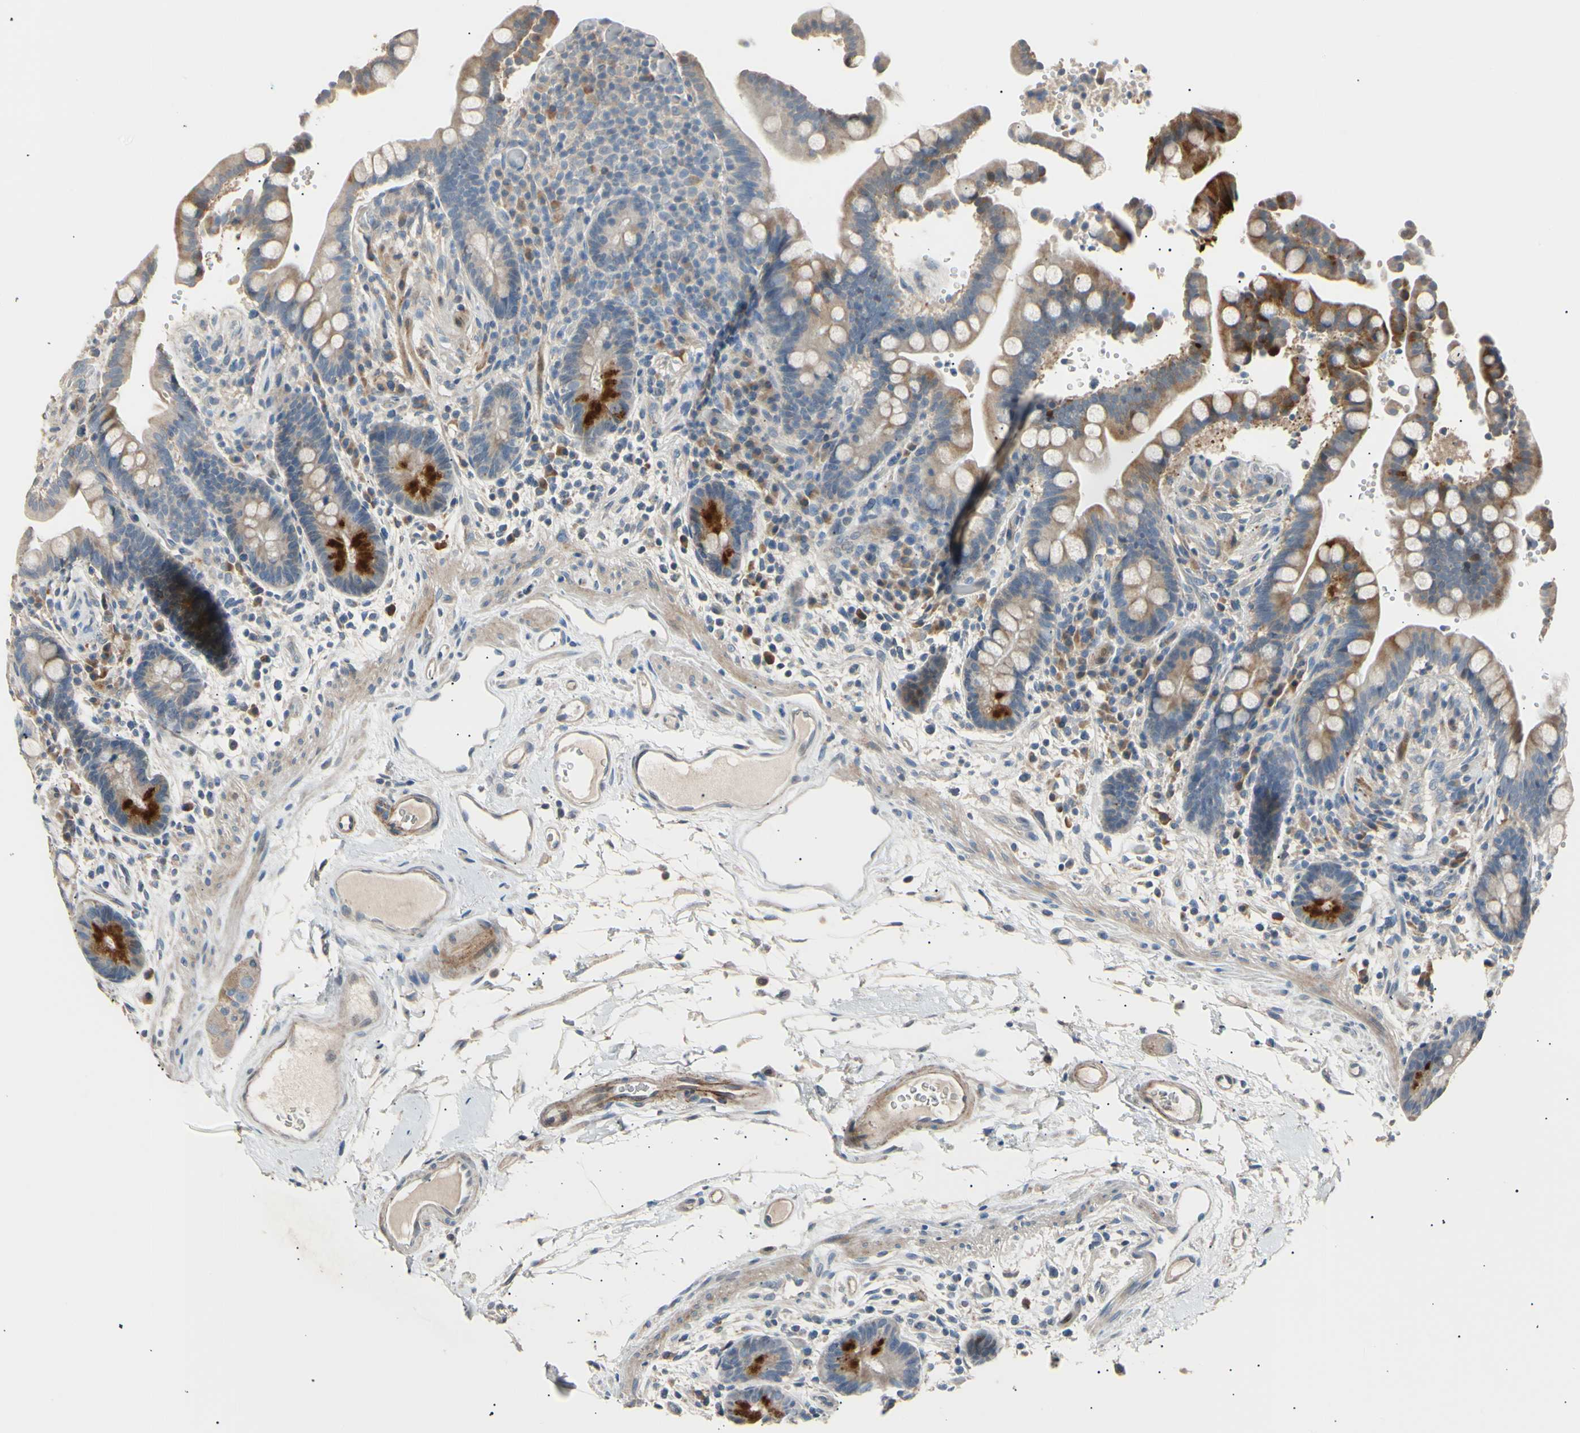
{"staining": {"intensity": "weak", "quantity": ">75%", "location": "cytoplasmic/membranous"}, "tissue": "colon", "cell_type": "Endothelial cells", "image_type": "normal", "snomed": [{"axis": "morphology", "description": "Normal tissue, NOS"}, {"axis": "topography", "description": "Colon"}], "caption": "Immunohistochemical staining of normal colon demonstrates >75% levels of weak cytoplasmic/membranous protein staining in approximately >75% of endothelial cells.", "gene": "LDLR", "patient": {"sex": "male", "age": 73}}